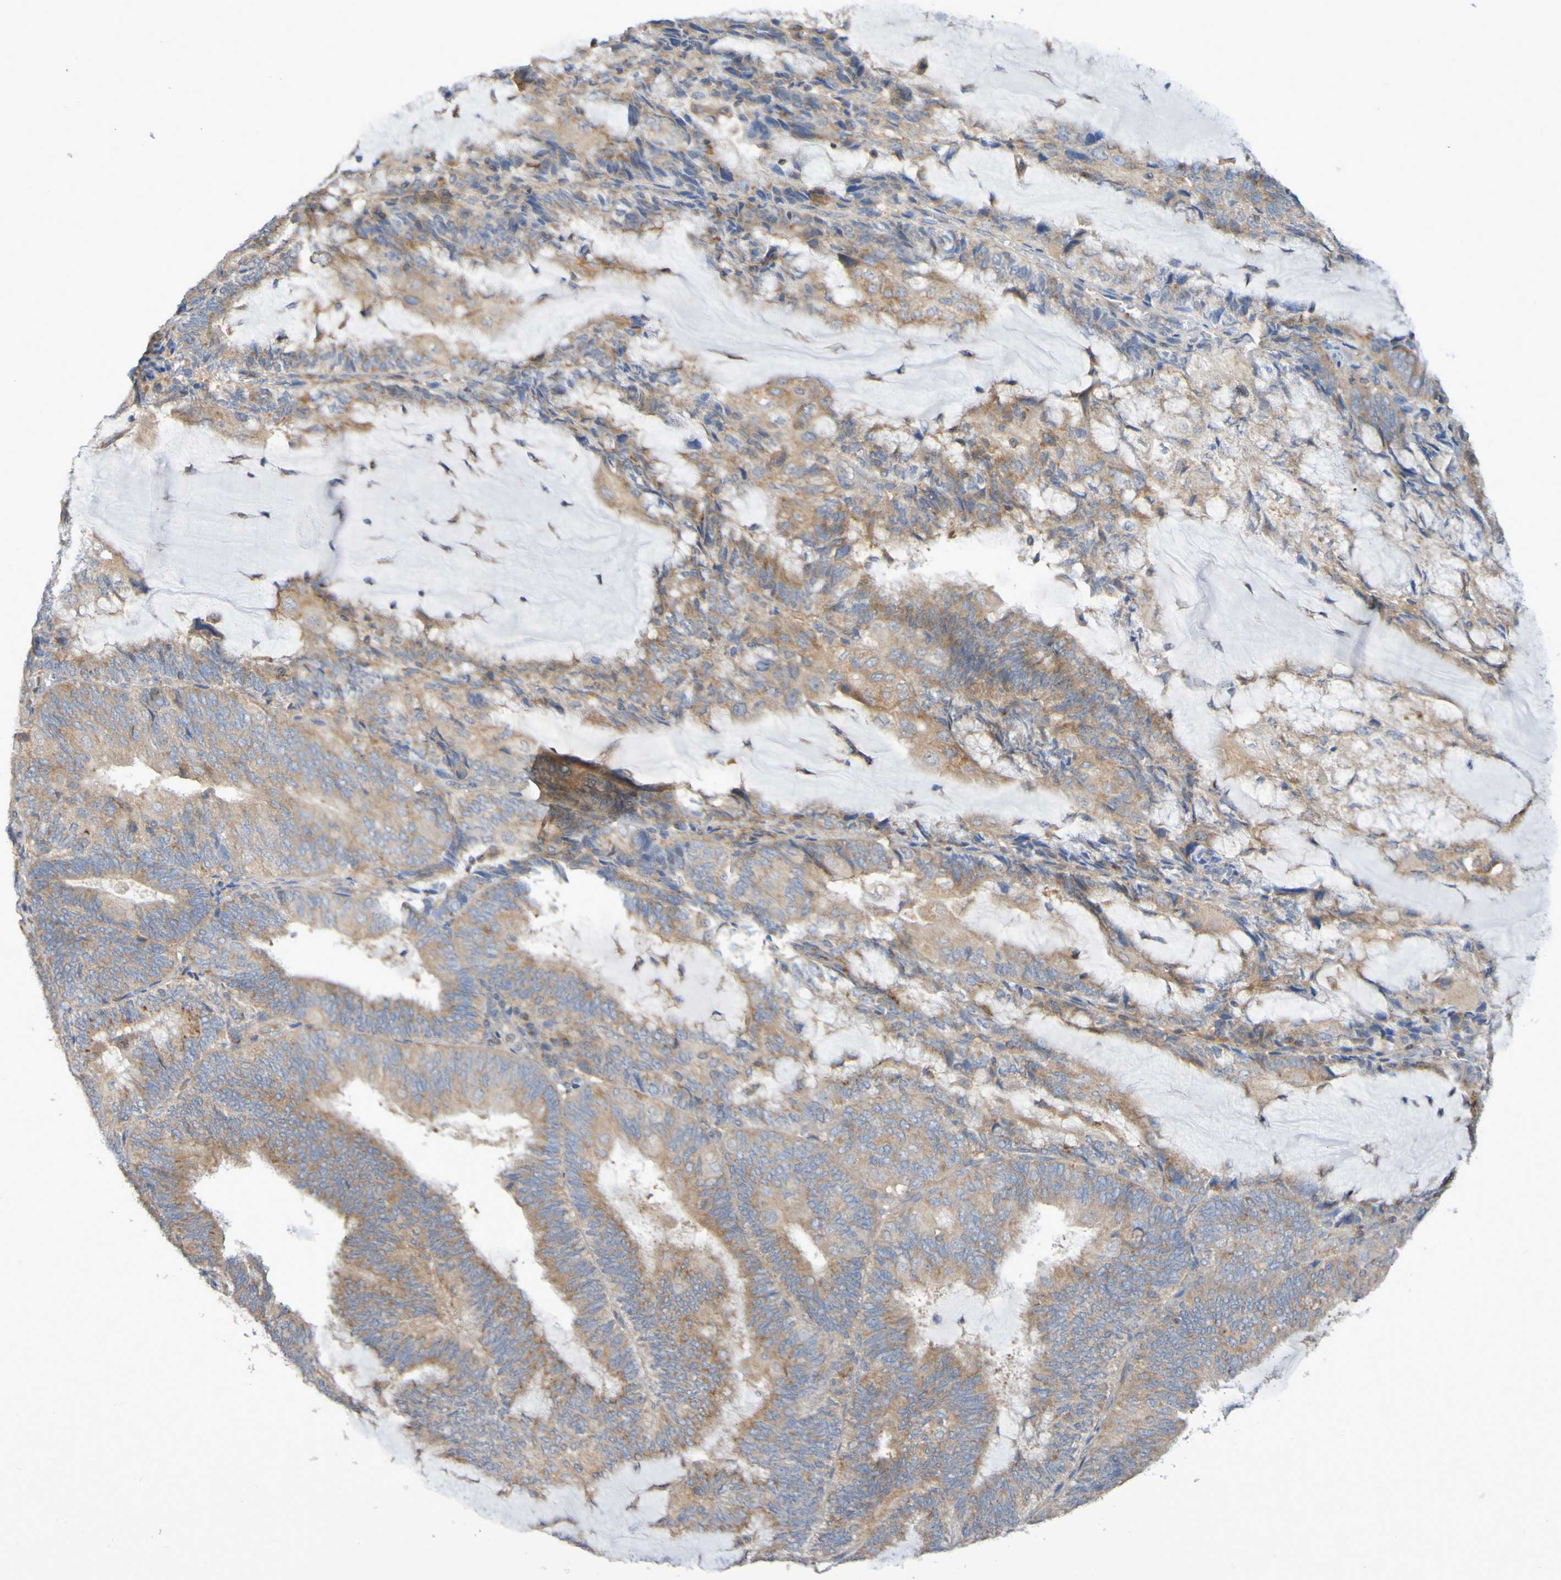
{"staining": {"intensity": "moderate", "quantity": ">75%", "location": "cytoplasmic/membranous"}, "tissue": "endometrial cancer", "cell_type": "Tumor cells", "image_type": "cancer", "snomed": [{"axis": "morphology", "description": "Adenocarcinoma, NOS"}, {"axis": "topography", "description": "Endometrium"}], "caption": "Brown immunohistochemical staining in endometrial adenocarcinoma exhibits moderate cytoplasmic/membranous expression in about >75% of tumor cells.", "gene": "LMBRD2", "patient": {"sex": "female", "age": 81}}